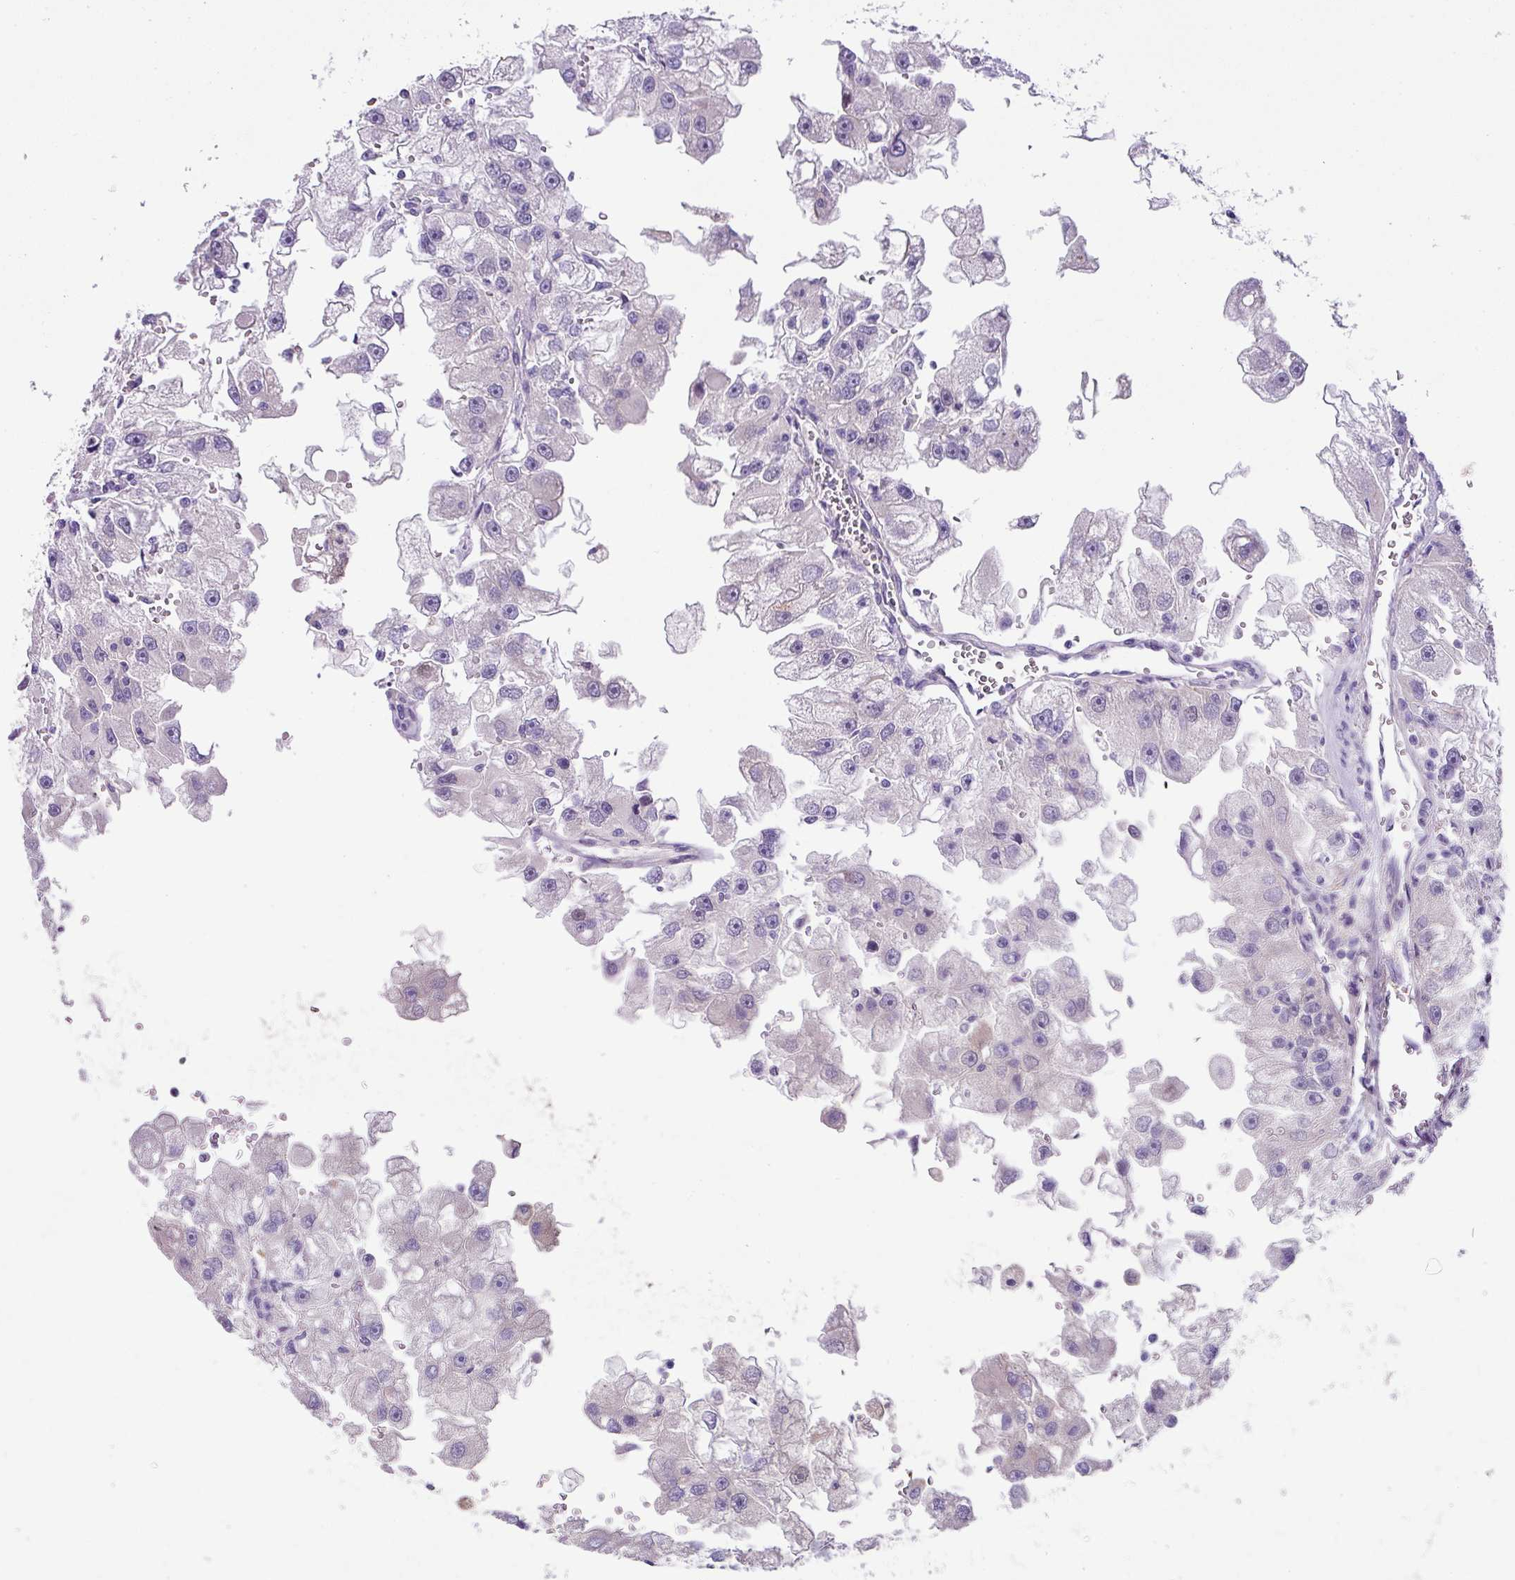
{"staining": {"intensity": "weak", "quantity": "25%-75%", "location": "cytoplasmic/membranous"}, "tissue": "renal cancer", "cell_type": "Tumor cells", "image_type": "cancer", "snomed": [{"axis": "morphology", "description": "Adenocarcinoma, NOS"}, {"axis": "topography", "description": "Kidney"}], "caption": "This is a micrograph of immunohistochemistry staining of renal cancer, which shows weak staining in the cytoplasmic/membranous of tumor cells.", "gene": "DNAL1", "patient": {"sex": "male", "age": 63}}